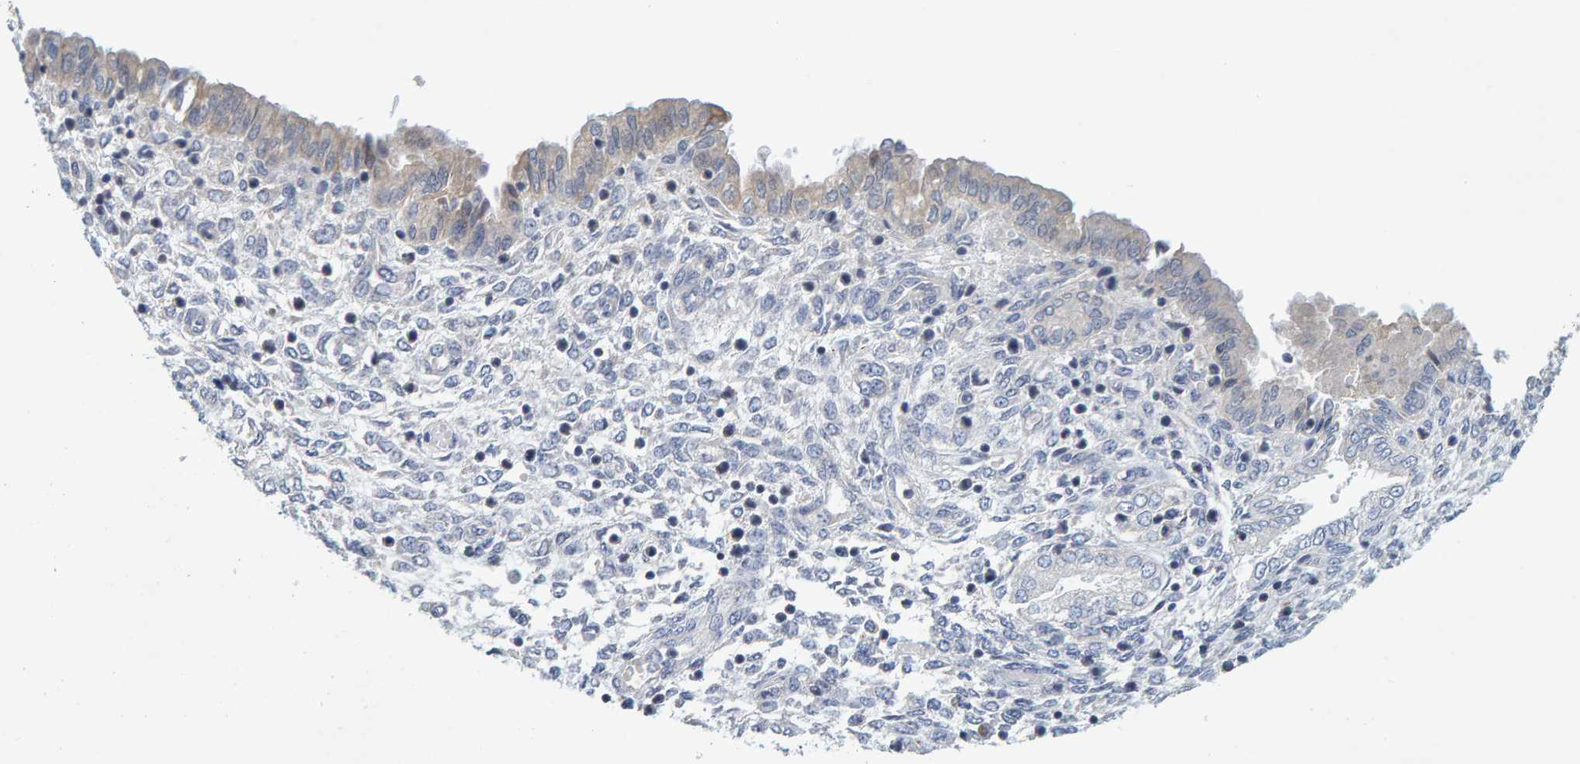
{"staining": {"intensity": "negative", "quantity": "none", "location": "none"}, "tissue": "endometrium", "cell_type": "Cells in endometrial stroma", "image_type": "normal", "snomed": [{"axis": "morphology", "description": "Normal tissue, NOS"}, {"axis": "topography", "description": "Endometrium"}], "caption": "DAB (3,3'-diaminobenzidine) immunohistochemical staining of benign endometrium reveals no significant staining in cells in endometrial stroma.", "gene": "ZNF77", "patient": {"sex": "female", "age": 33}}